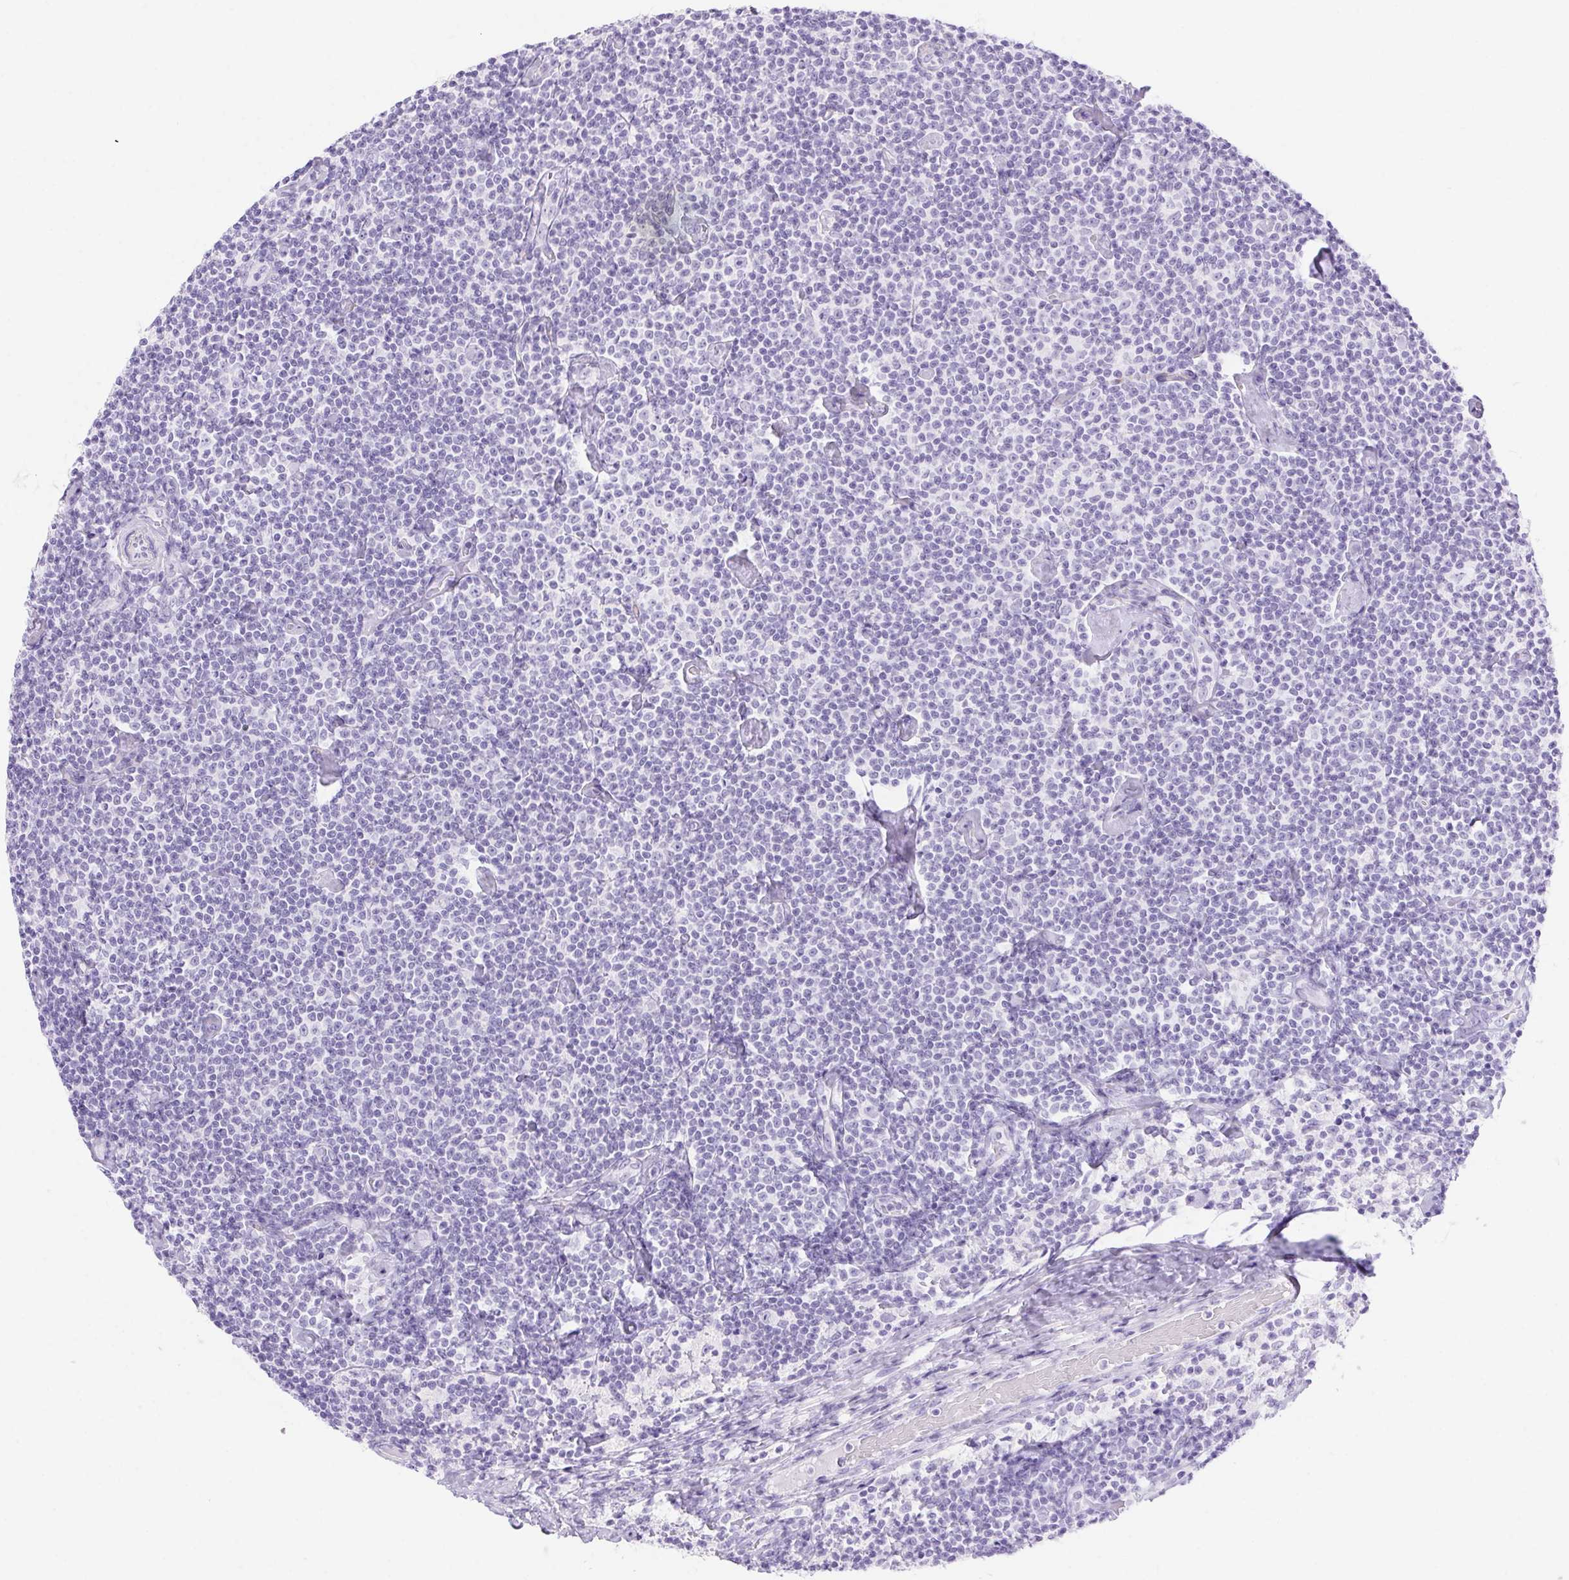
{"staining": {"intensity": "negative", "quantity": "none", "location": "none"}, "tissue": "lymphoma", "cell_type": "Tumor cells", "image_type": "cancer", "snomed": [{"axis": "morphology", "description": "Malignant lymphoma, non-Hodgkin's type, Low grade"}, {"axis": "topography", "description": "Lymph node"}], "caption": "Tumor cells show no significant positivity in malignant lymphoma, non-Hodgkin's type (low-grade).", "gene": "ERP27", "patient": {"sex": "male", "age": 81}}